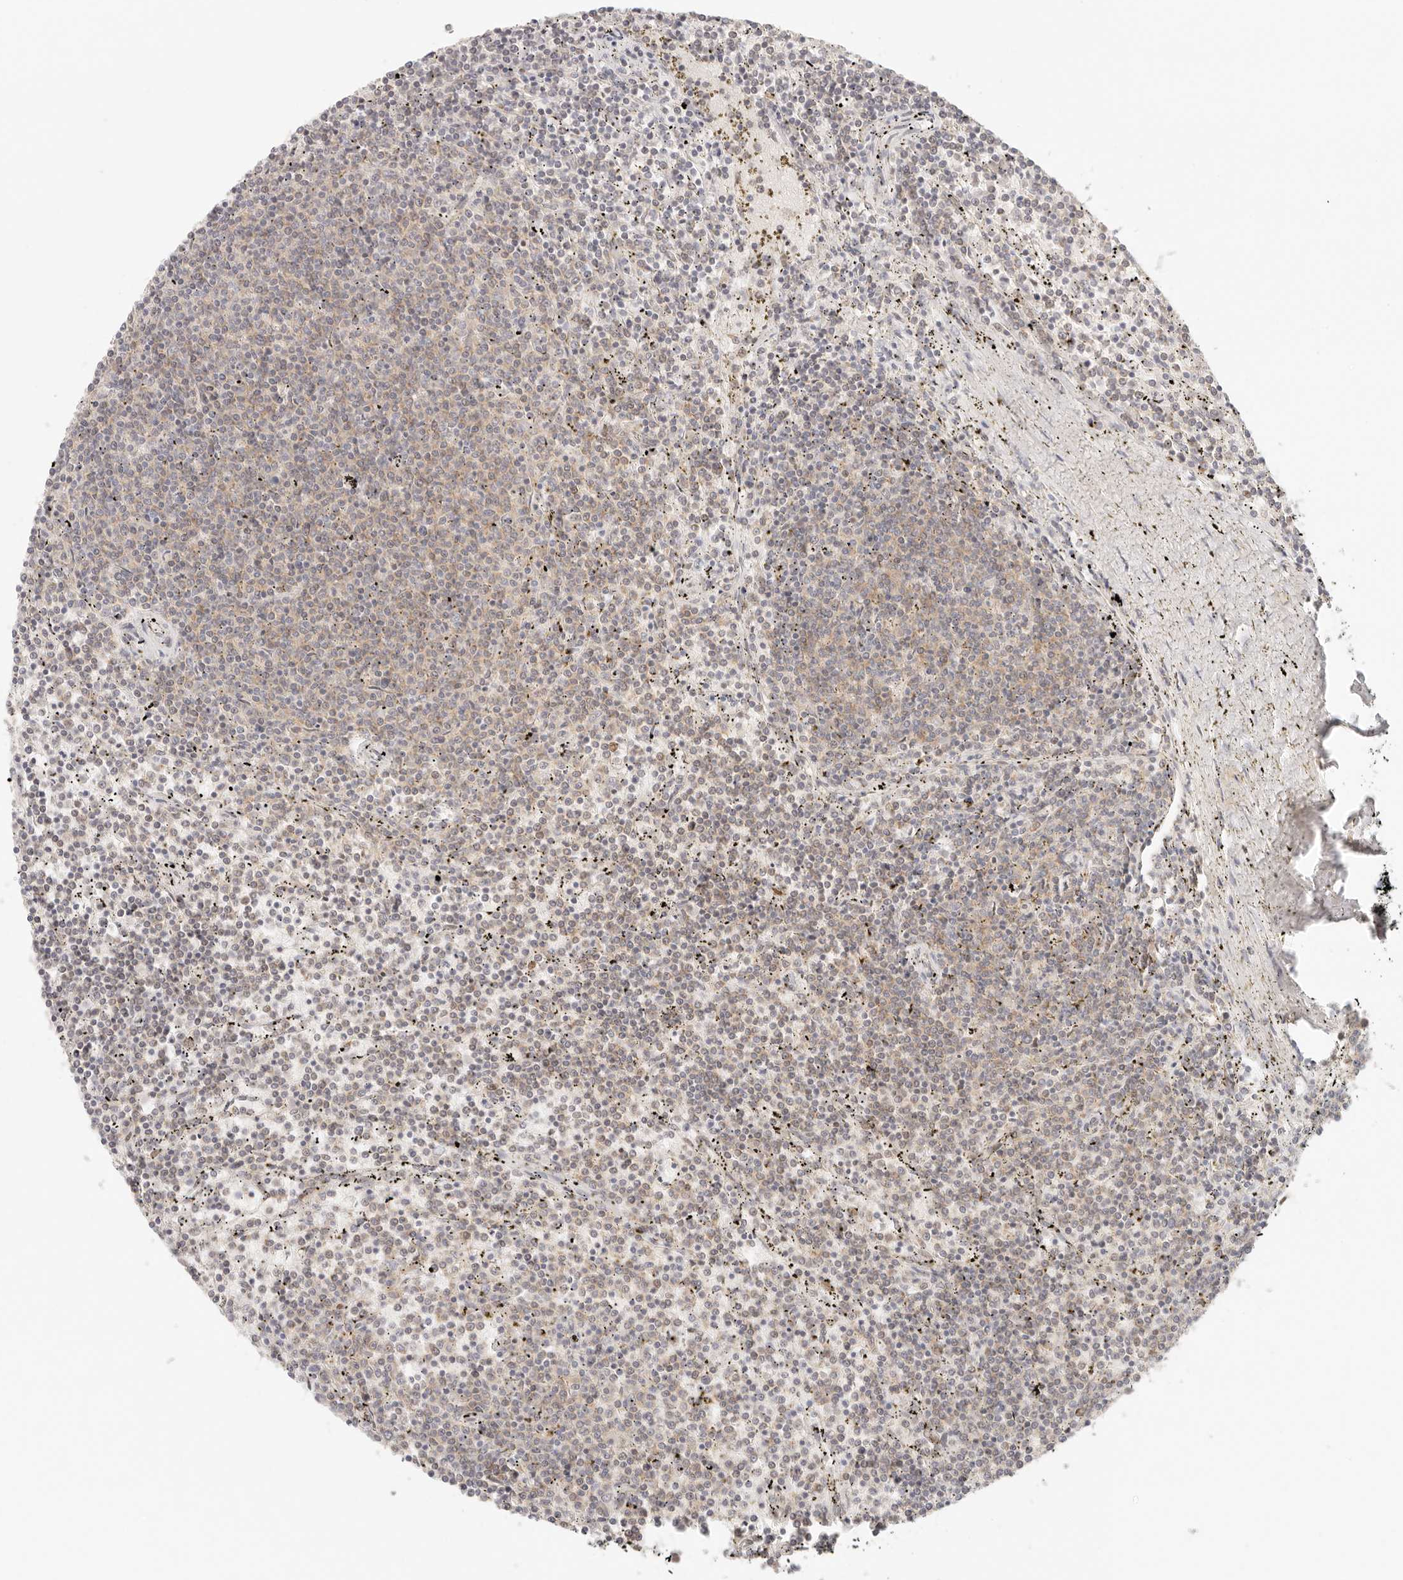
{"staining": {"intensity": "weak", "quantity": "<25%", "location": "cytoplasmic/membranous"}, "tissue": "lymphoma", "cell_type": "Tumor cells", "image_type": "cancer", "snomed": [{"axis": "morphology", "description": "Malignant lymphoma, non-Hodgkin's type, Low grade"}, {"axis": "topography", "description": "Spleen"}], "caption": "An IHC photomicrograph of lymphoma is shown. There is no staining in tumor cells of lymphoma.", "gene": "HOXC5", "patient": {"sex": "female", "age": 50}}